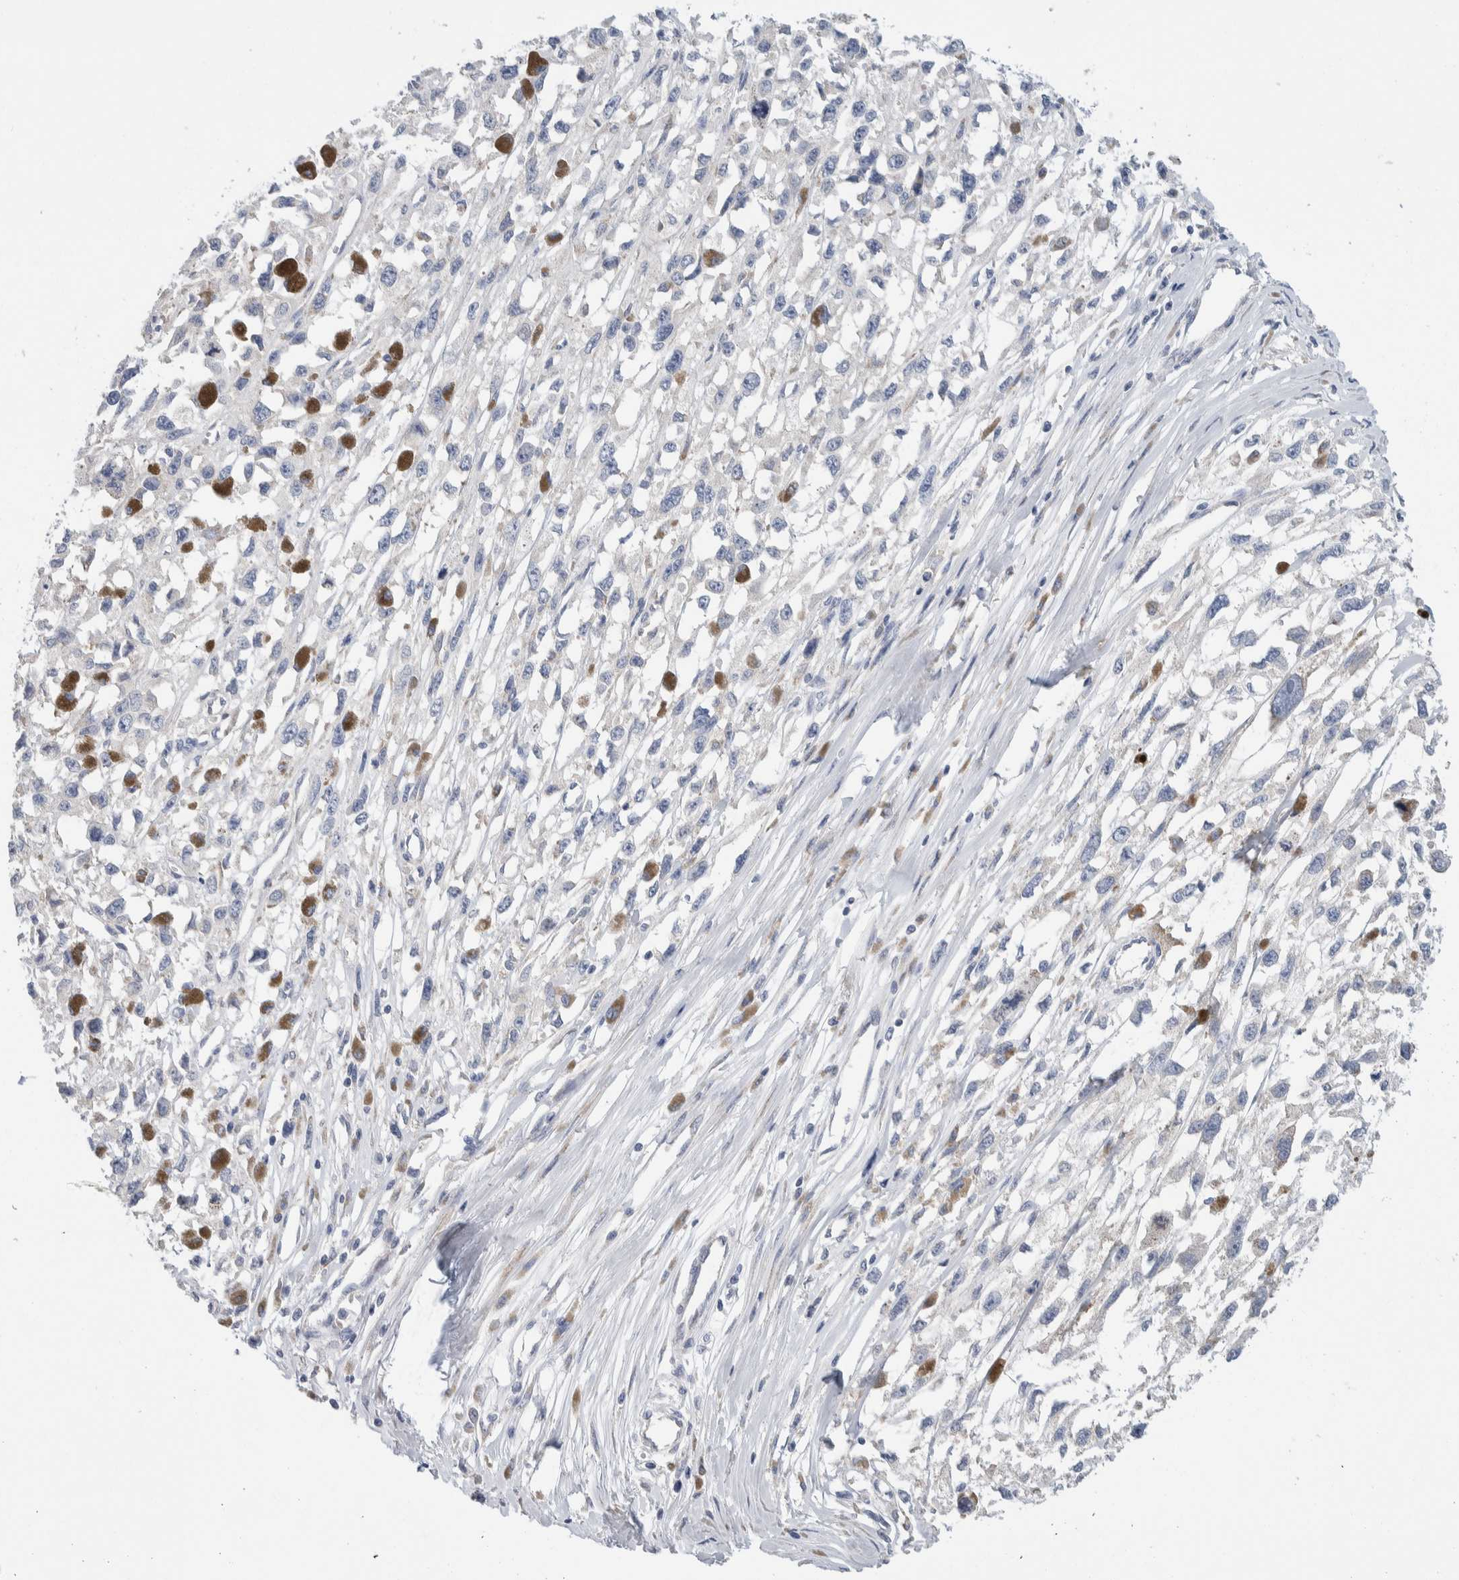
{"staining": {"intensity": "negative", "quantity": "none", "location": "none"}, "tissue": "melanoma", "cell_type": "Tumor cells", "image_type": "cancer", "snomed": [{"axis": "morphology", "description": "Malignant melanoma, Metastatic site"}, {"axis": "topography", "description": "Lymph node"}], "caption": "DAB immunohistochemical staining of human melanoma shows no significant expression in tumor cells.", "gene": "RACK1", "patient": {"sex": "male", "age": 59}}